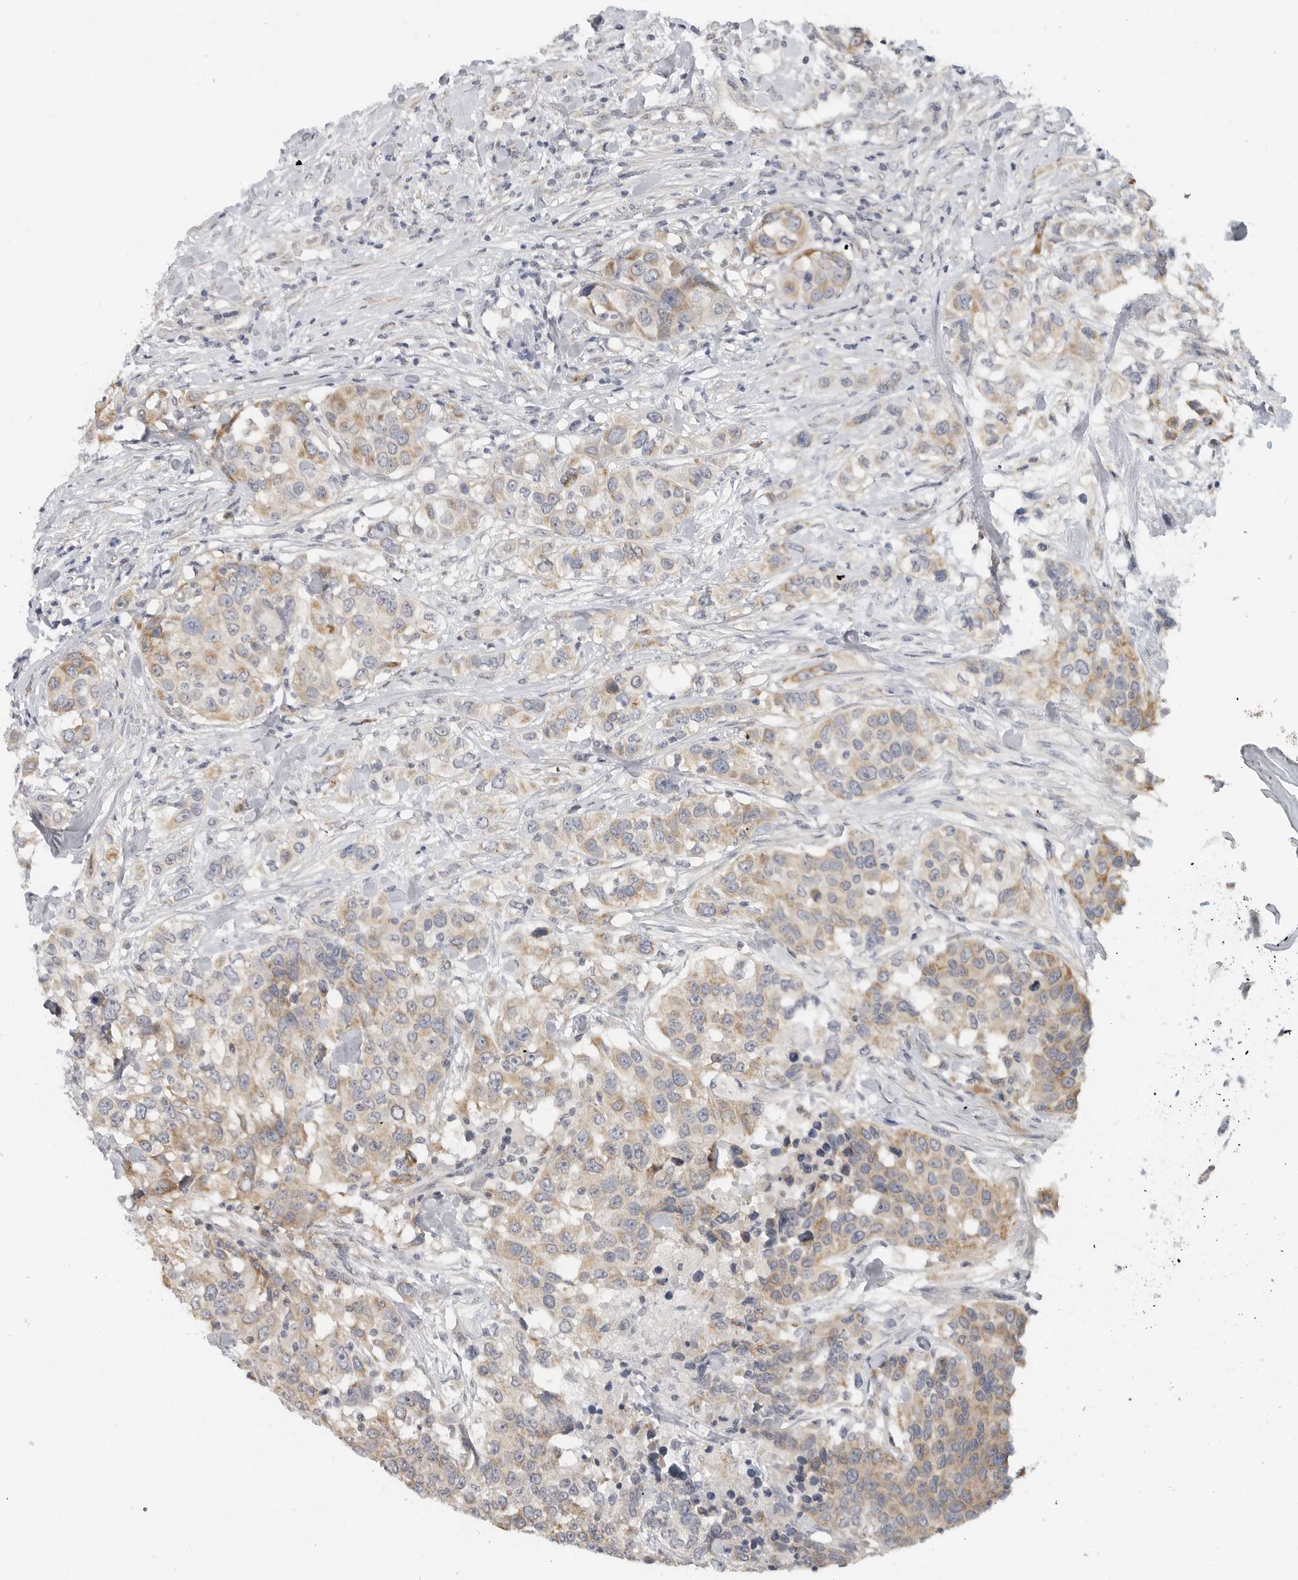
{"staining": {"intensity": "moderate", "quantity": ">75%", "location": "cytoplasmic/membranous"}, "tissue": "urothelial cancer", "cell_type": "Tumor cells", "image_type": "cancer", "snomed": [{"axis": "morphology", "description": "Urothelial carcinoma, High grade"}, {"axis": "topography", "description": "Urinary bladder"}], "caption": "Human high-grade urothelial carcinoma stained with a brown dye displays moderate cytoplasmic/membranous positive staining in approximately >75% of tumor cells.", "gene": "IL12RB2", "patient": {"sex": "female", "age": 80}}